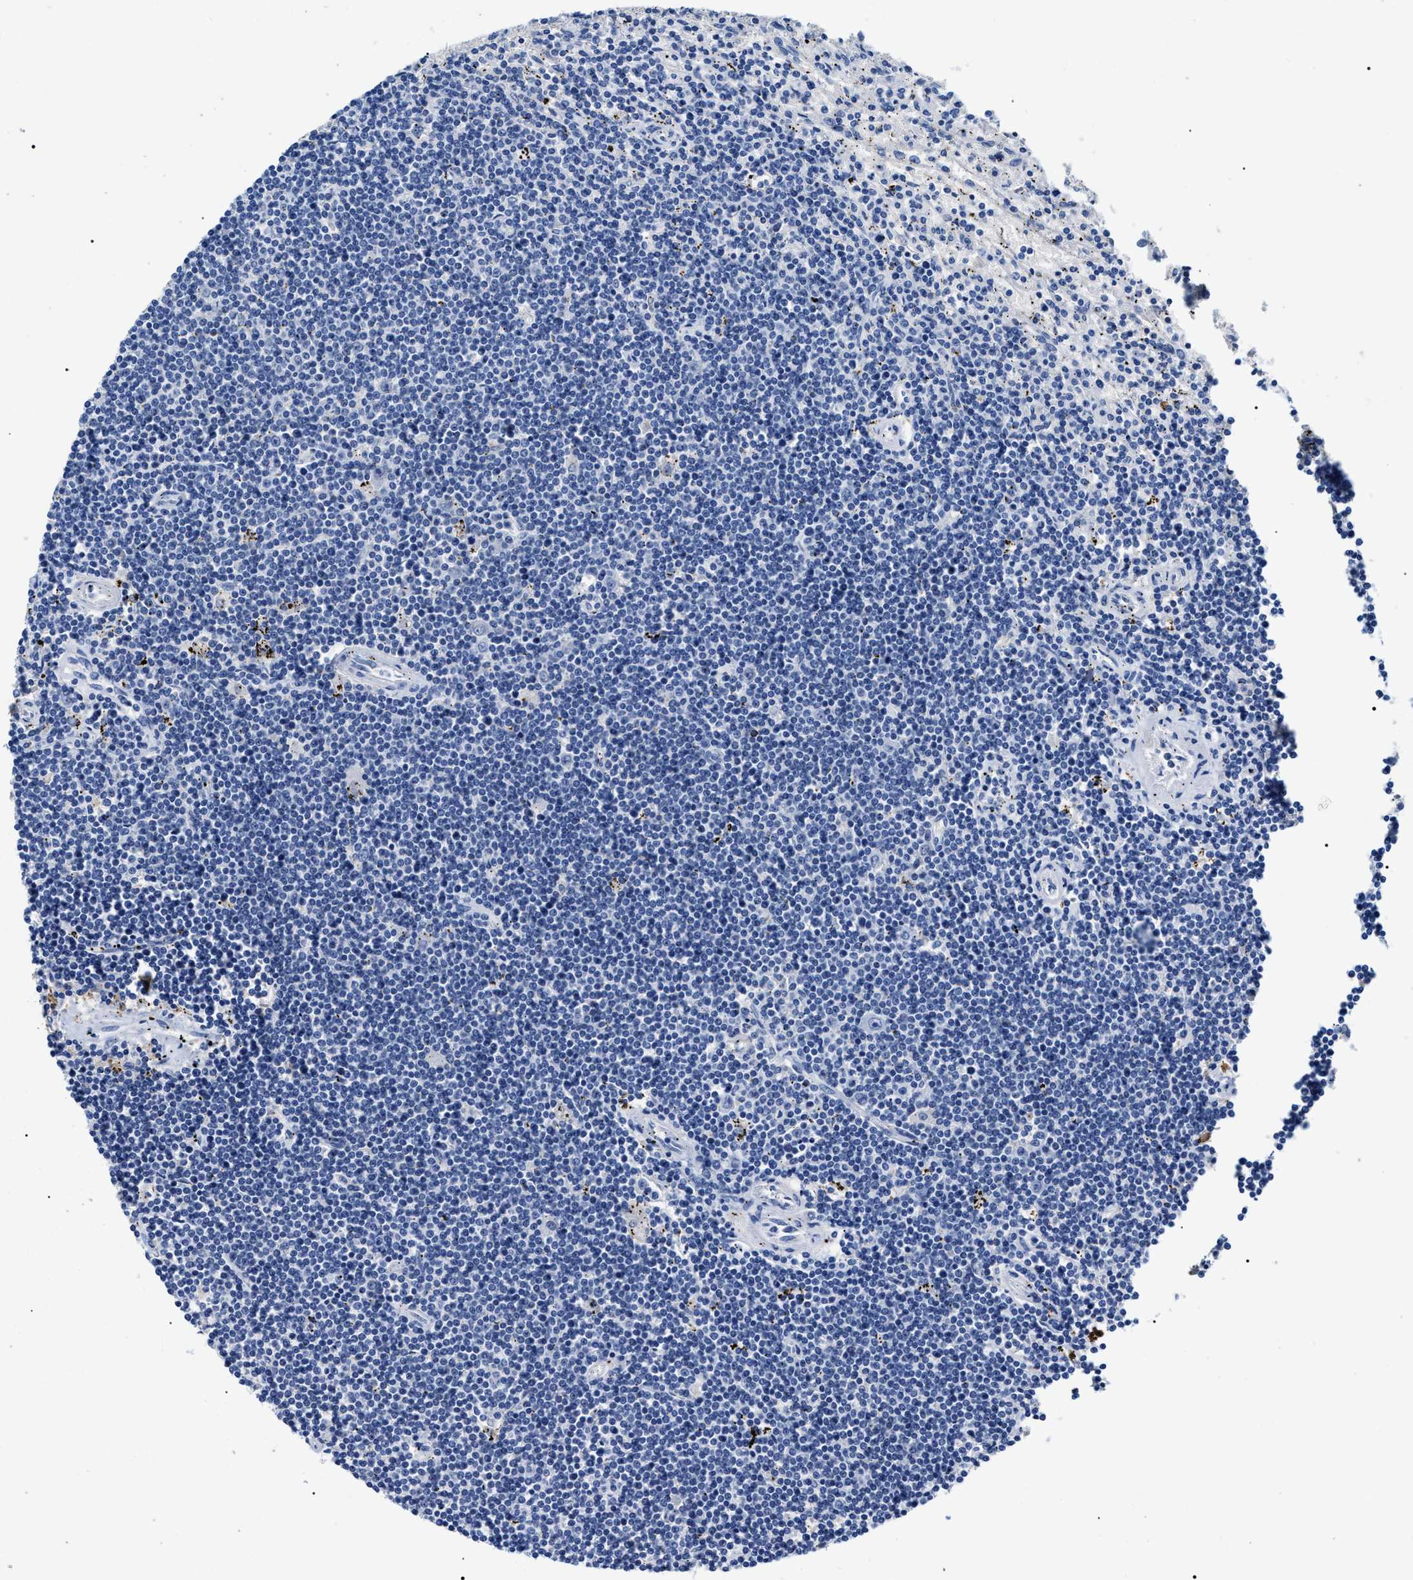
{"staining": {"intensity": "negative", "quantity": "none", "location": "none"}, "tissue": "lymphoma", "cell_type": "Tumor cells", "image_type": "cancer", "snomed": [{"axis": "morphology", "description": "Malignant lymphoma, non-Hodgkin's type, Low grade"}, {"axis": "topography", "description": "Spleen"}], "caption": "The image shows no staining of tumor cells in lymphoma.", "gene": "LRRC8E", "patient": {"sex": "male", "age": 76}}